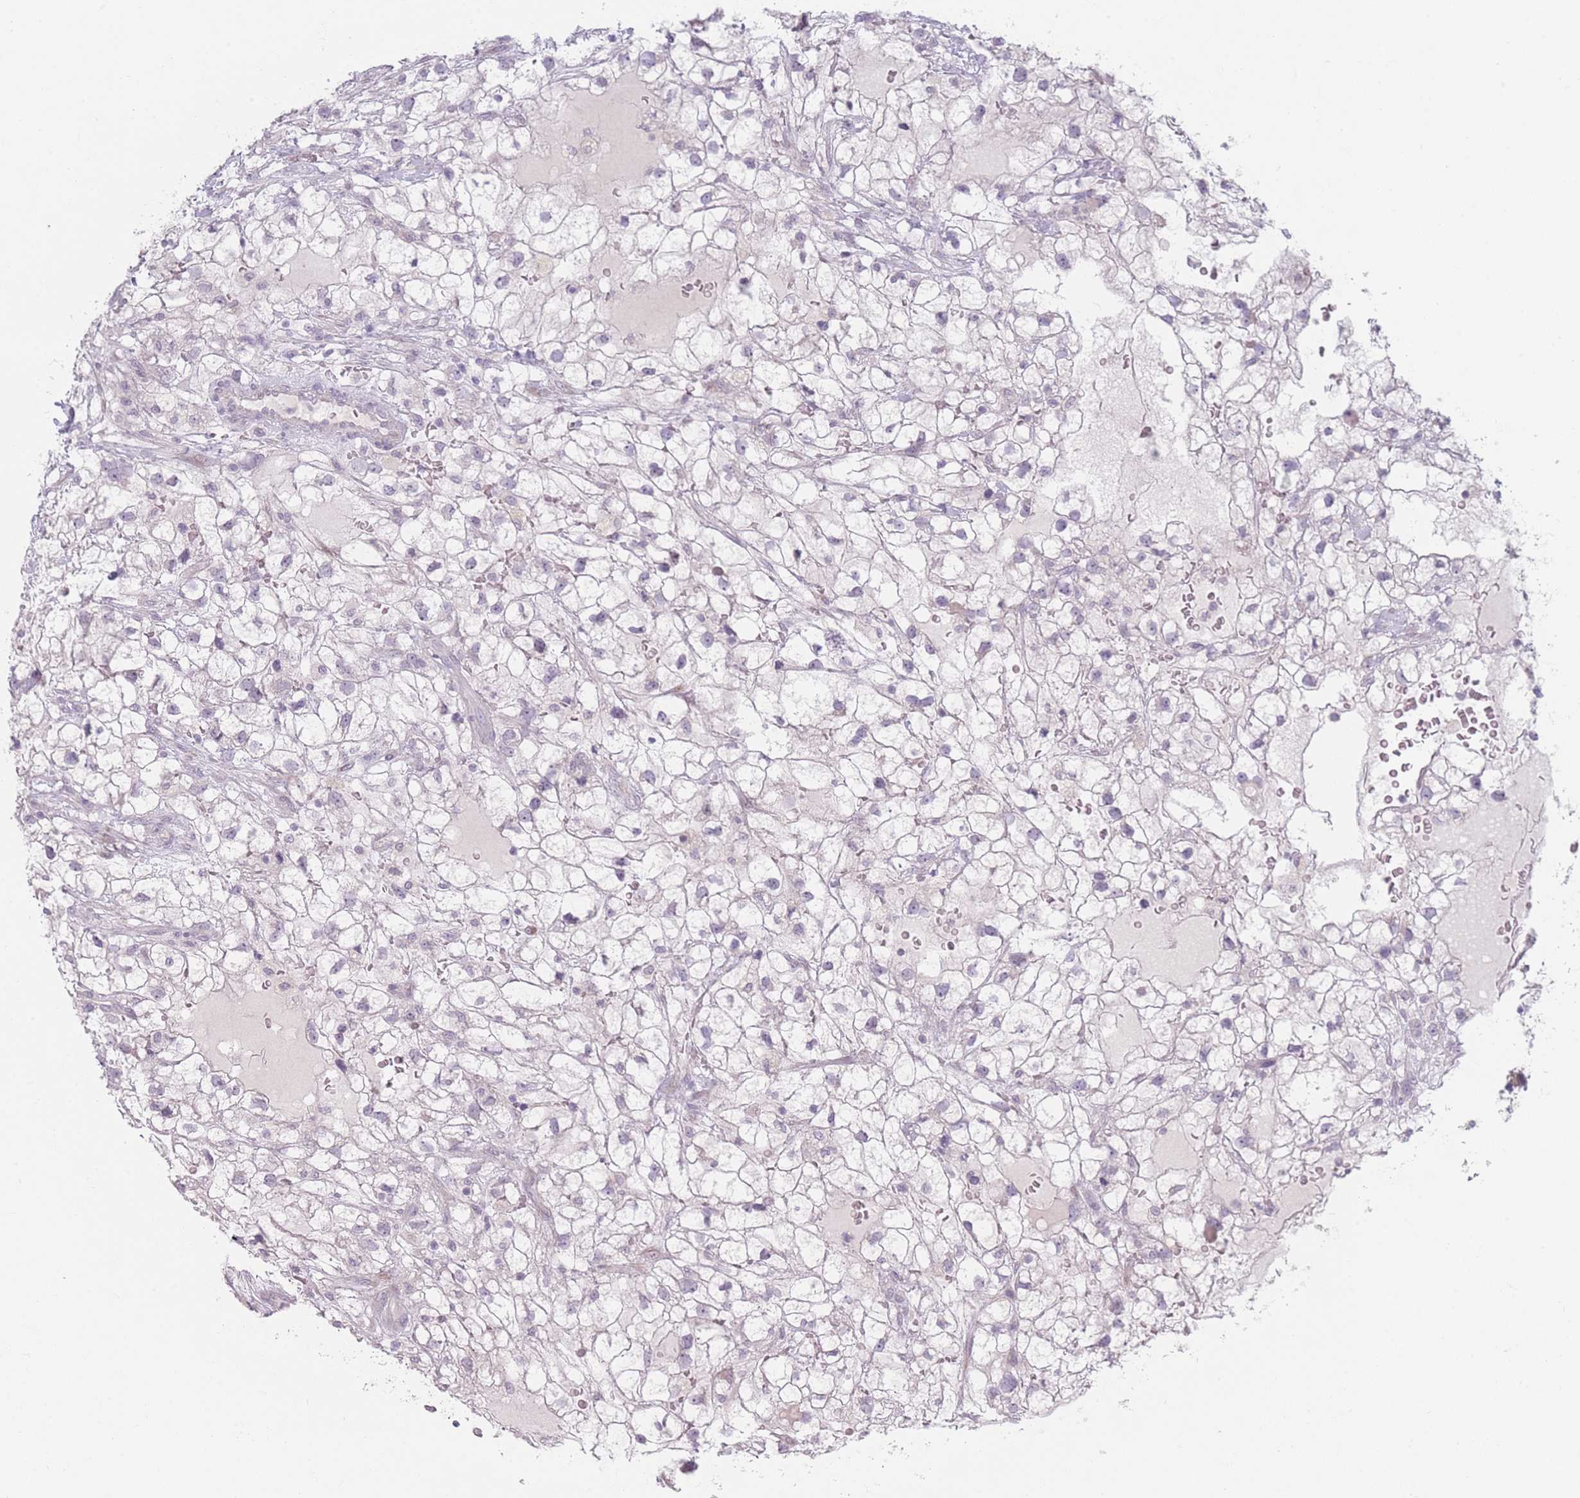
{"staining": {"intensity": "negative", "quantity": "none", "location": "none"}, "tissue": "renal cancer", "cell_type": "Tumor cells", "image_type": "cancer", "snomed": [{"axis": "morphology", "description": "Adenocarcinoma, NOS"}, {"axis": "topography", "description": "Kidney"}], "caption": "Tumor cells show no significant protein staining in renal cancer. The staining is performed using DAB (3,3'-diaminobenzidine) brown chromogen with nuclei counter-stained in using hematoxylin.", "gene": "RASL10B", "patient": {"sex": "male", "age": 59}}